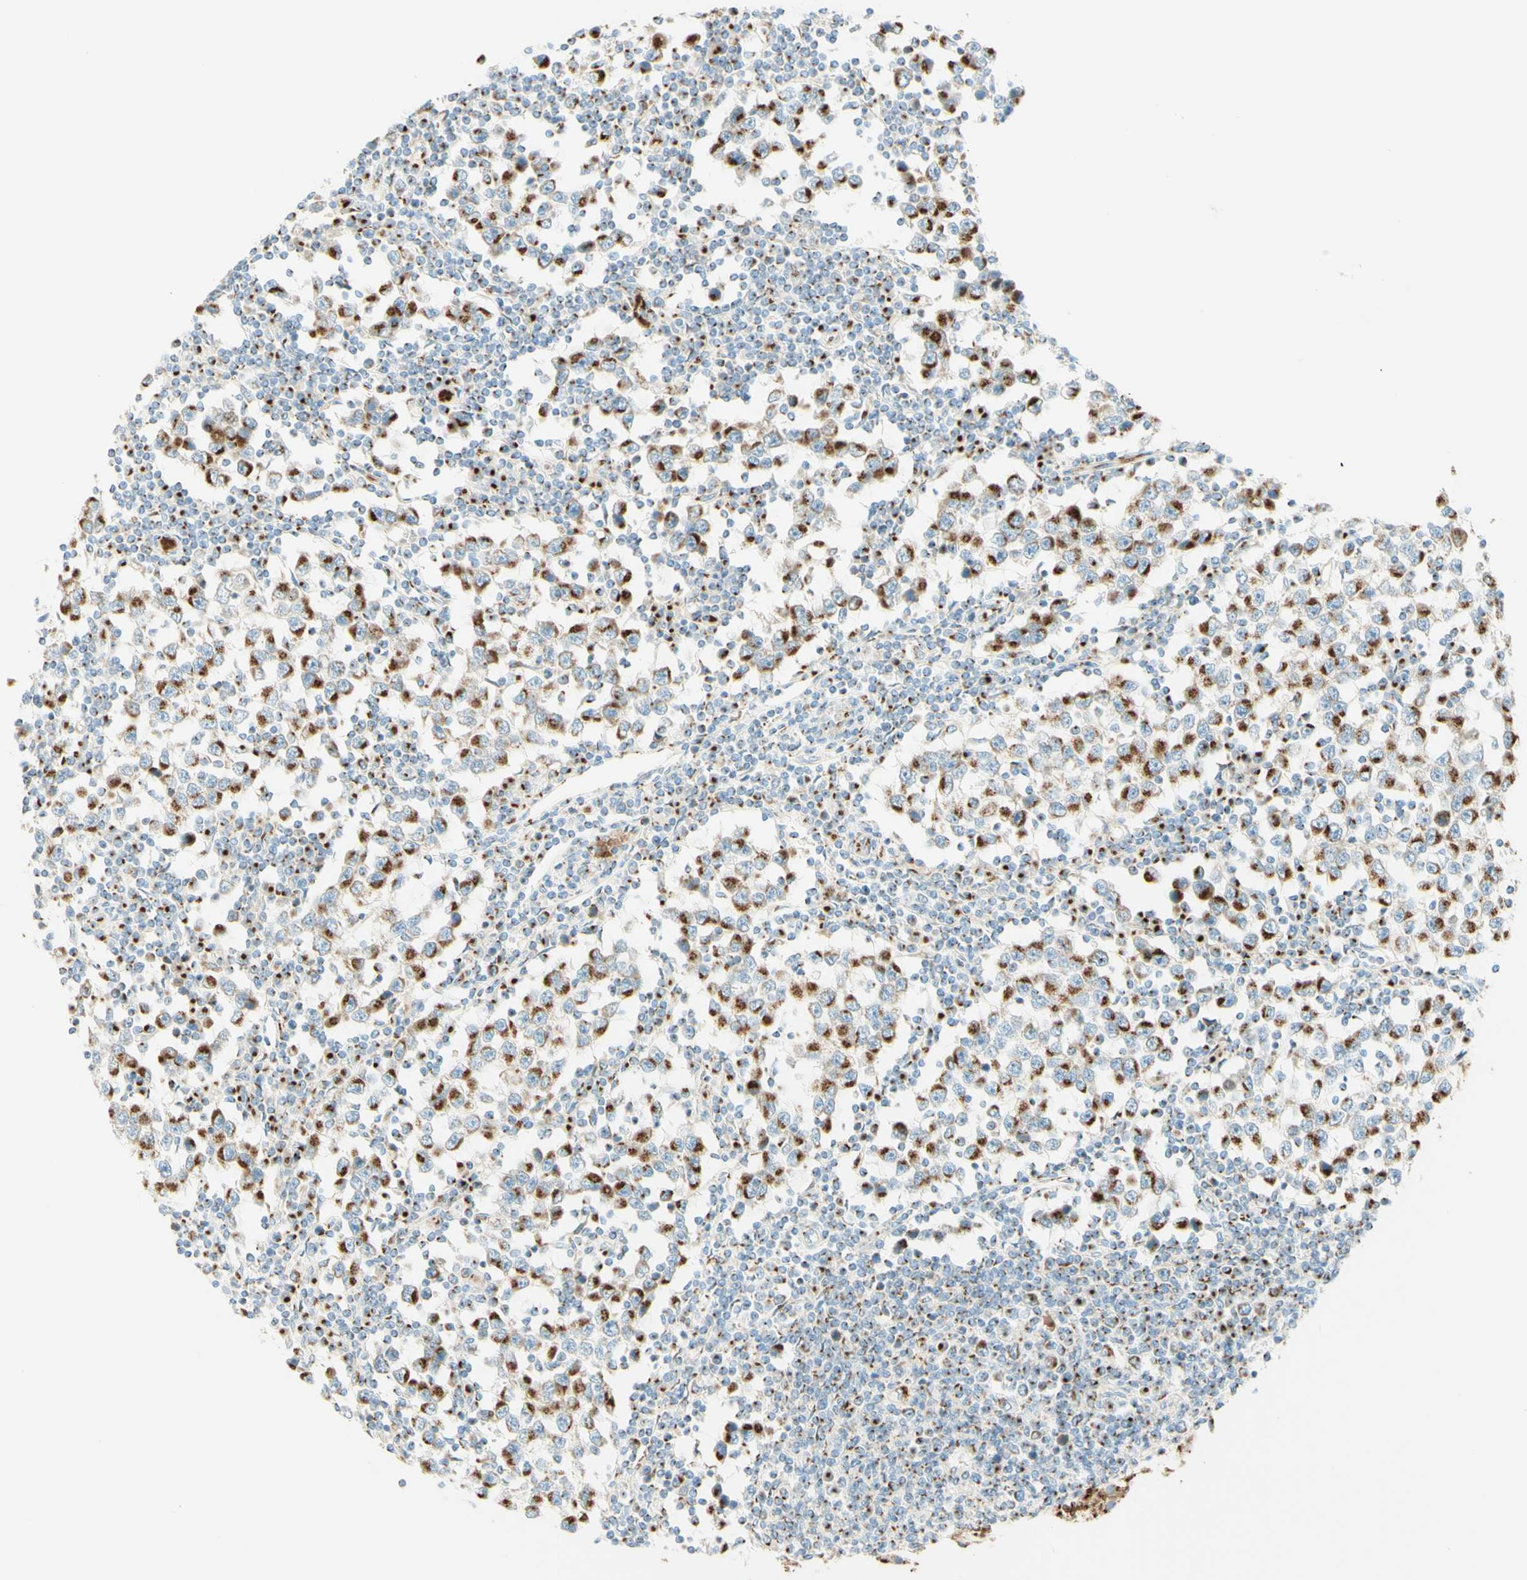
{"staining": {"intensity": "strong", "quantity": ">75%", "location": "cytoplasmic/membranous"}, "tissue": "testis cancer", "cell_type": "Tumor cells", "image_type": "cancer", "snomed": [{"axis": "morphology", "description": "Seminoma, NOS"}, {"axis": "topography", "description": "Testis"}], "caption": "A micrograph of human testis cancer stained for a protein displays strong cytoplasmic/membranous brown staining in tumor cells.", "gene": "GOLGB1", "patient": {"sex": "male", "age": 65}}